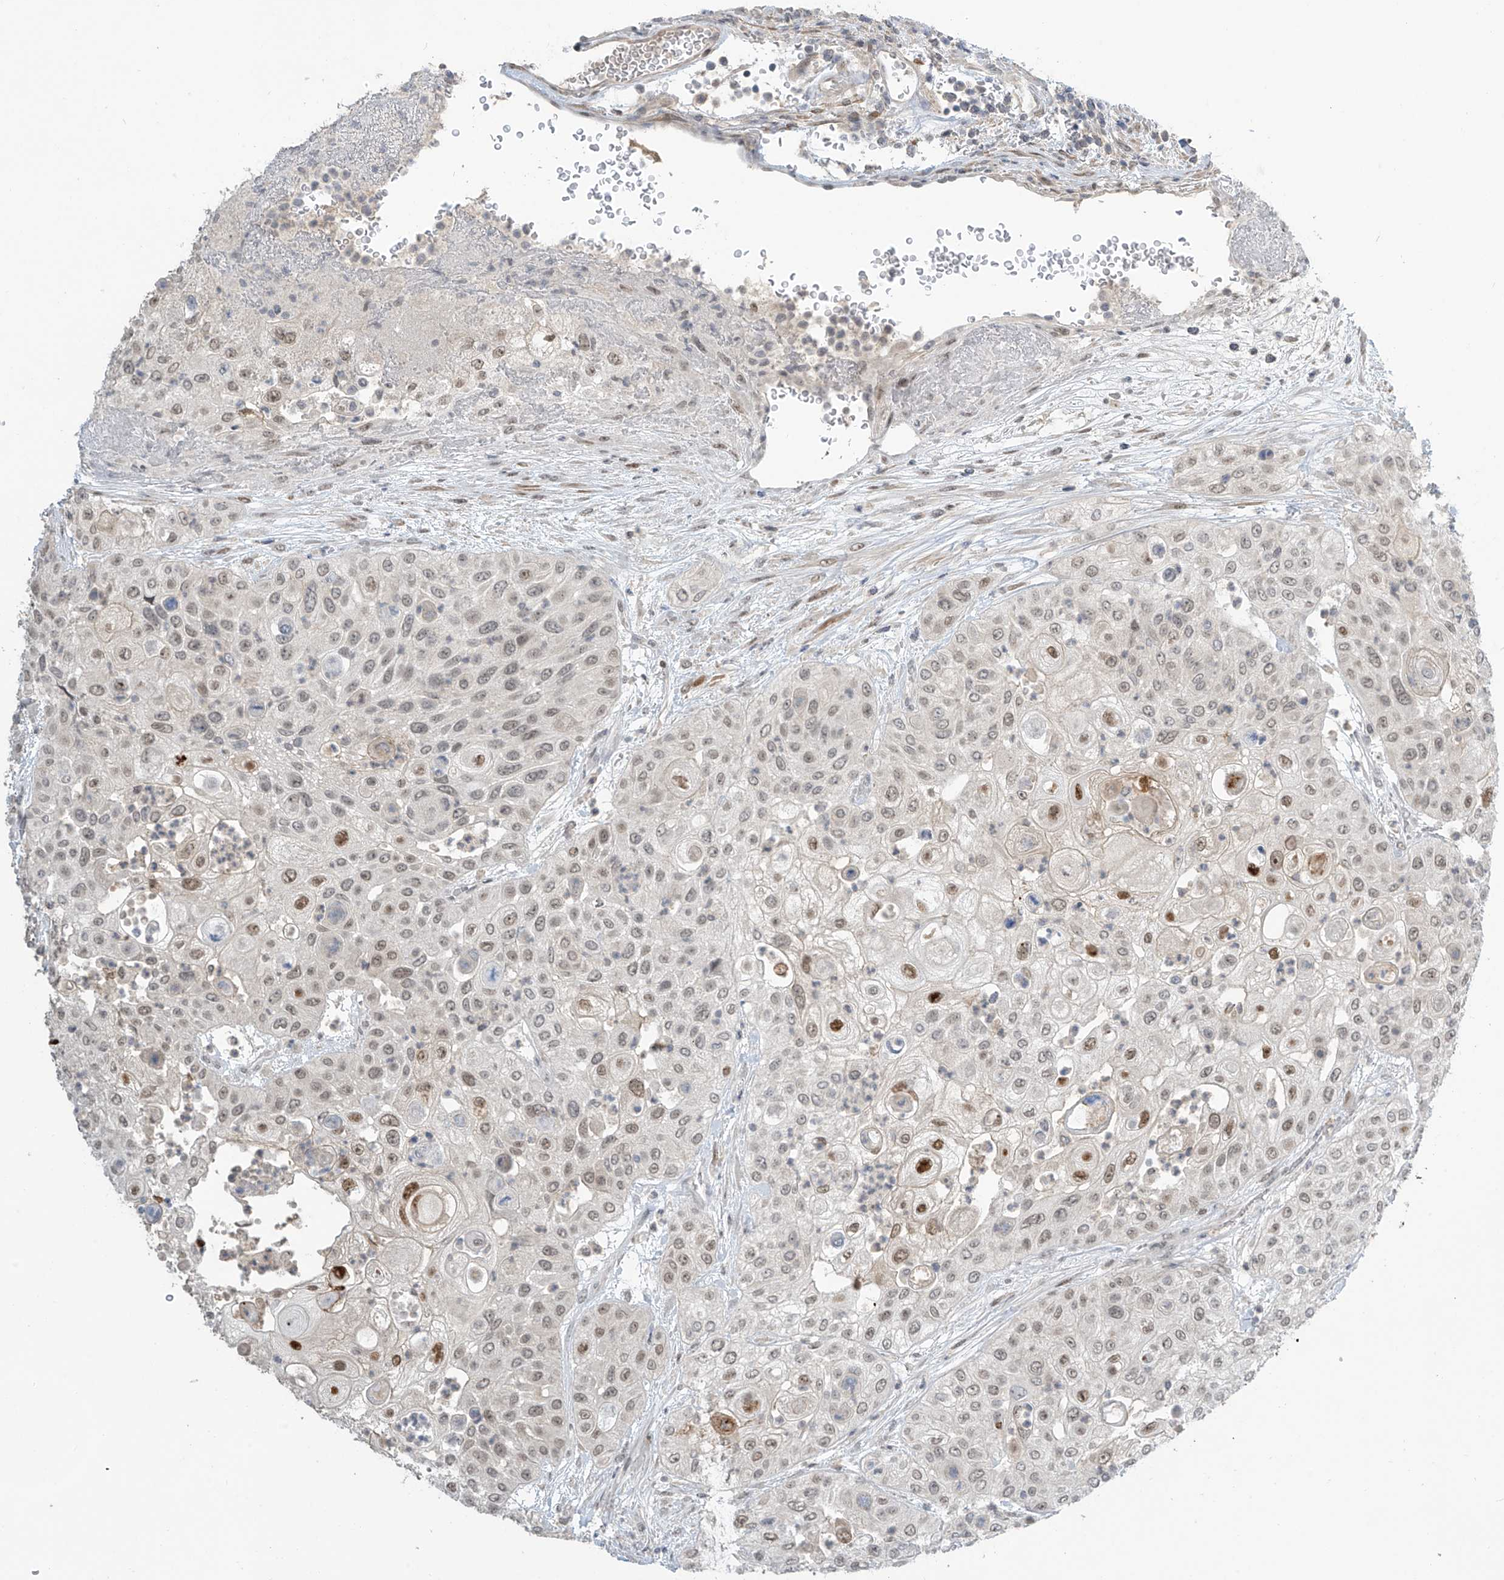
{"staining": {"intensity": "moderate", "quantity": "25%-75%", "location": "nuclear"}, "tissue": "urothelial cancer", "cell_type": "Tumor cells", "image_type": "cancer", "snomed": [{"axis": "morphology", "description": "Urothelial carcinoma, High grade"}, {"axis": "topography", "description": "Urinary bladder"}], "caption": "Moderate nuclear positivity is seen in approximately 25%-75% of tumor cells in high-grade urothelial carcinoma. The staining is performed using DAB (3,3'-diaminobenzidine) brown chromogen to label protein expression. The nuclei are counter-stained blue using hematoxylin.", "gene": "METAP1D", "patient": {"sex": "female", "age": 79}}